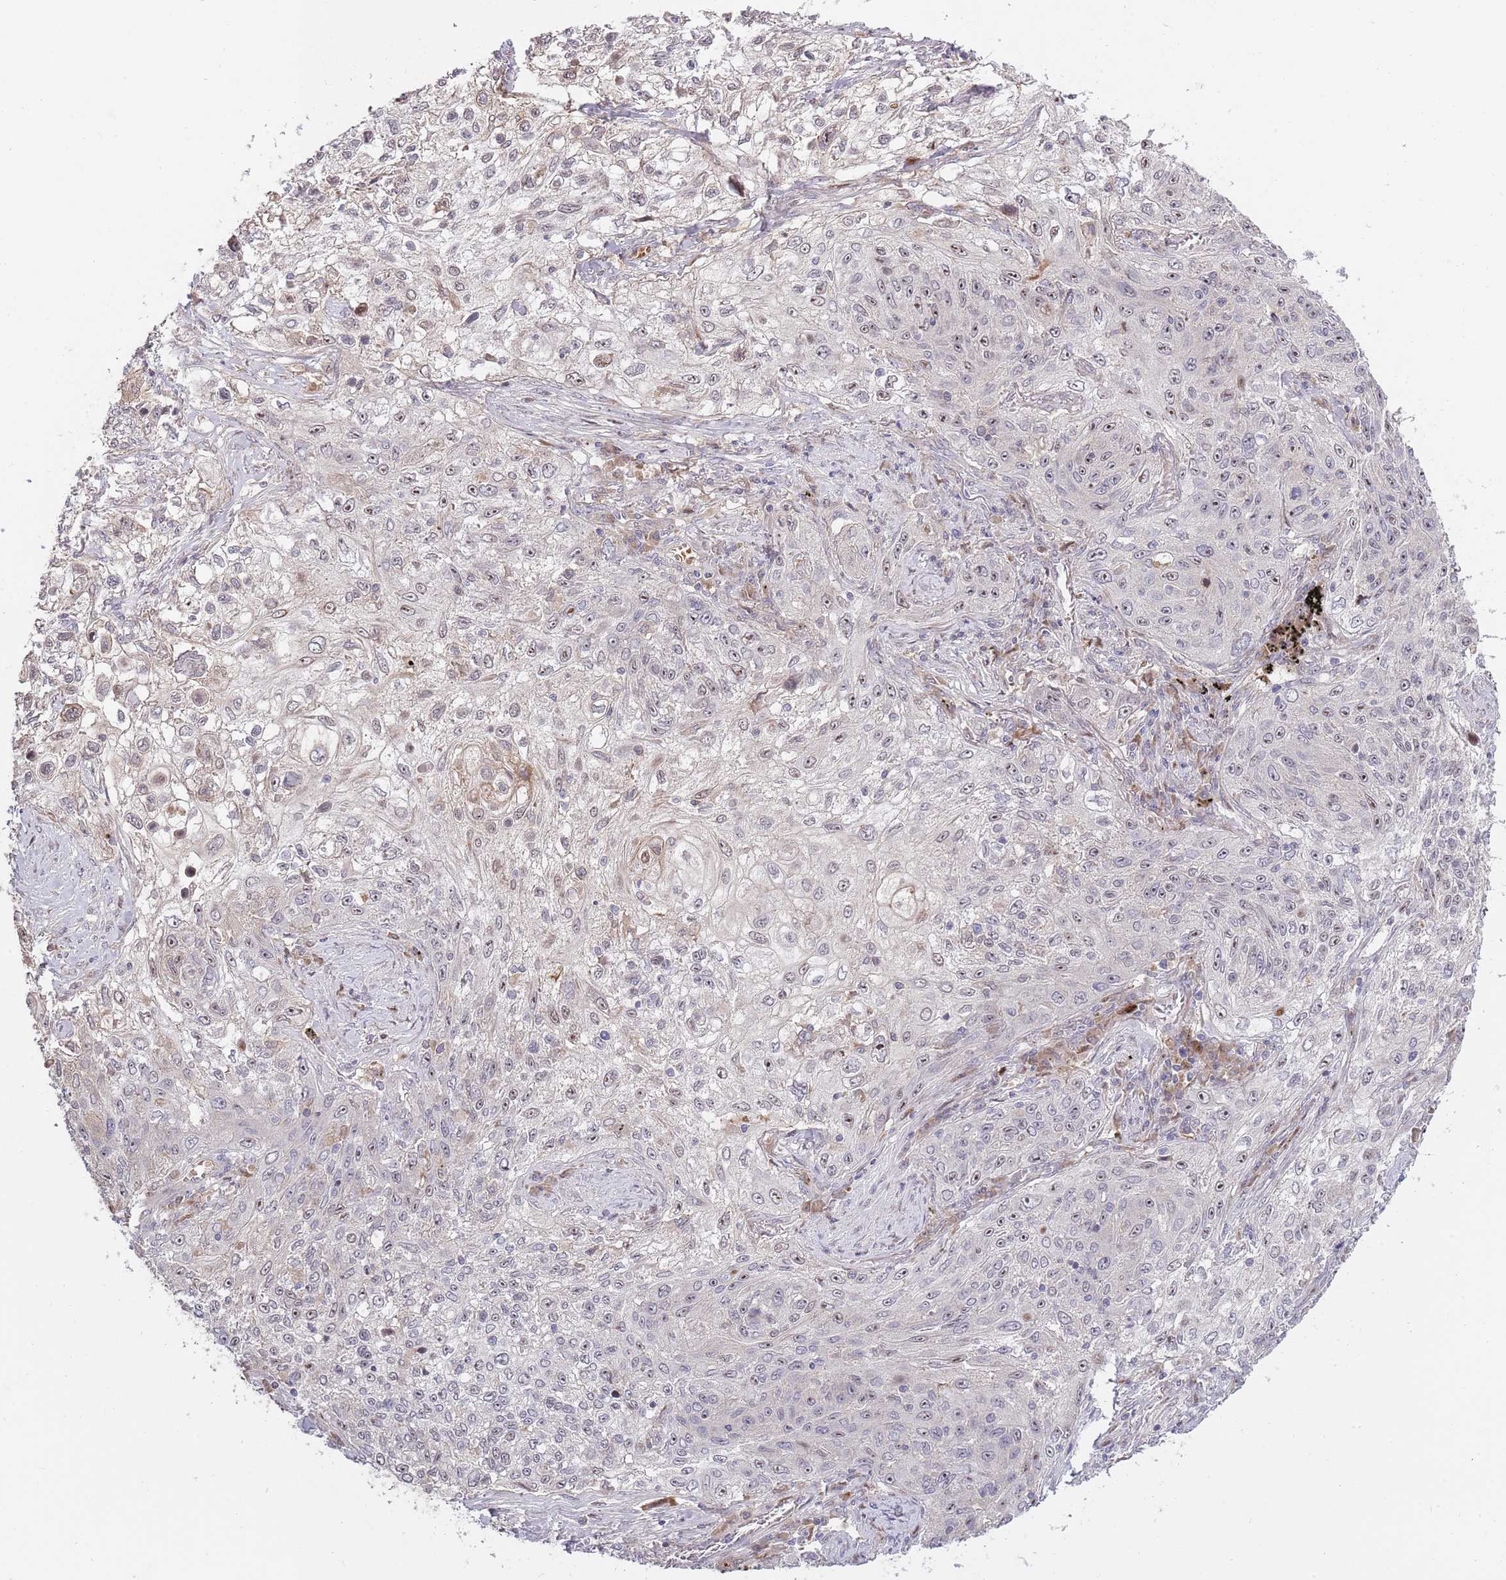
{"staining": {"intensity": "weak", "quantity": "<25%", "location": "nuclear"}, "tissue": "lung cancer", "cell_type": "Tumor cells", "image_type": "cancer", "snomed": [{"axis": "morphology", "description": "Squamous cell carcinoma, NOS"}, {"axis": "topography", "description": "Lung"}], "caption": "IHC of human lung cancer exhibits no expression in tumor cells.", "gene": "SYNDIG1L", "patient": {"sex": "female", "age": 69}}